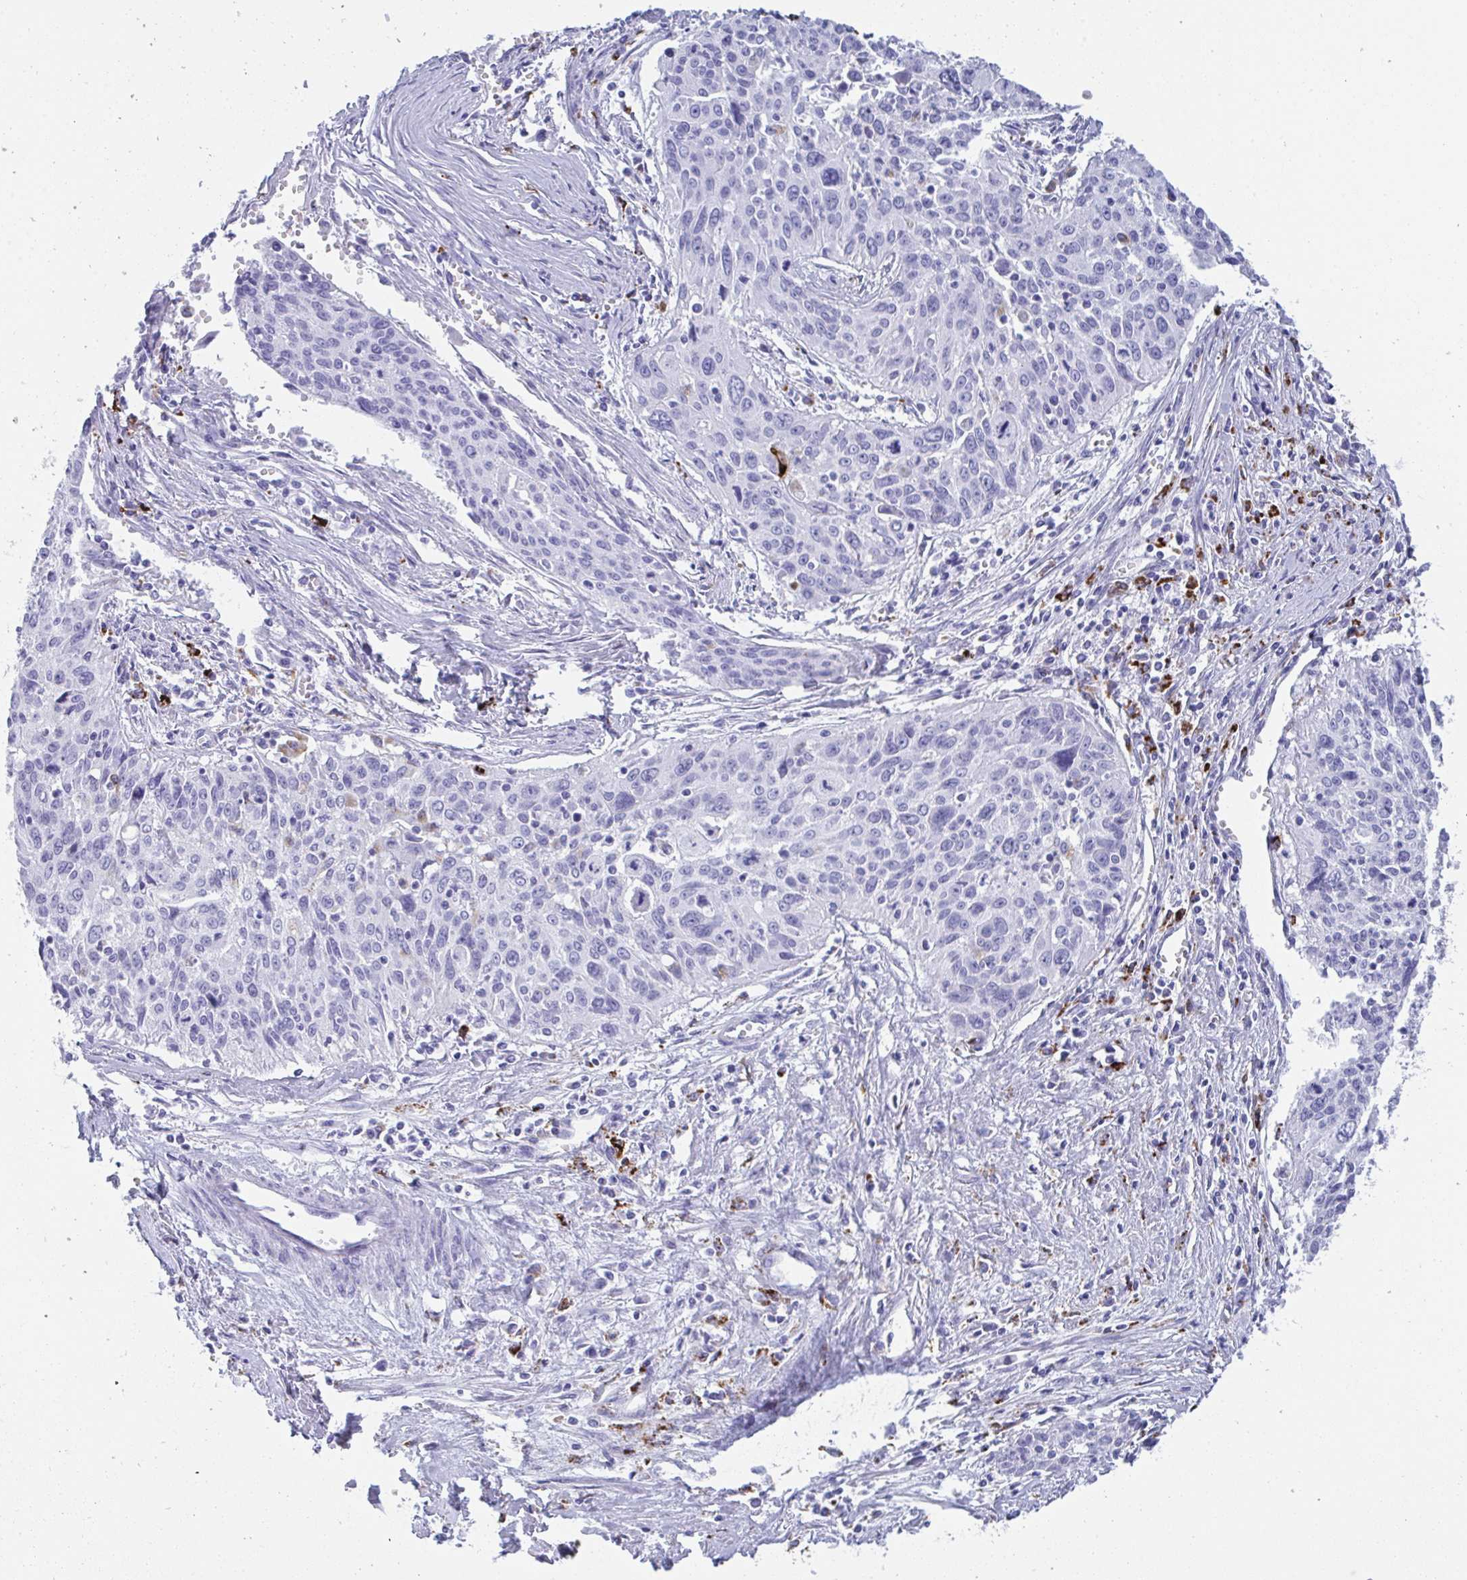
{"staining": {"intensity": "negative", "quantity": "none", "location": "none"}, "tissue": "cervical cancer", "cell_type": "Tumor cells", "image_type": "cancer", "snomed": [{"axis": "morphology", "description": "Squamous cell carcinoma, NOS"}, {"axis": "topography", "description": "Cervix"}], "caption": "High power microscopy micrograph of an IHC image of squamous cell carcinoma (cervical), revealing no significant expression in tumor cells.", "gene": "CPVL", "patient": {"sex": "female", "age": 55}}